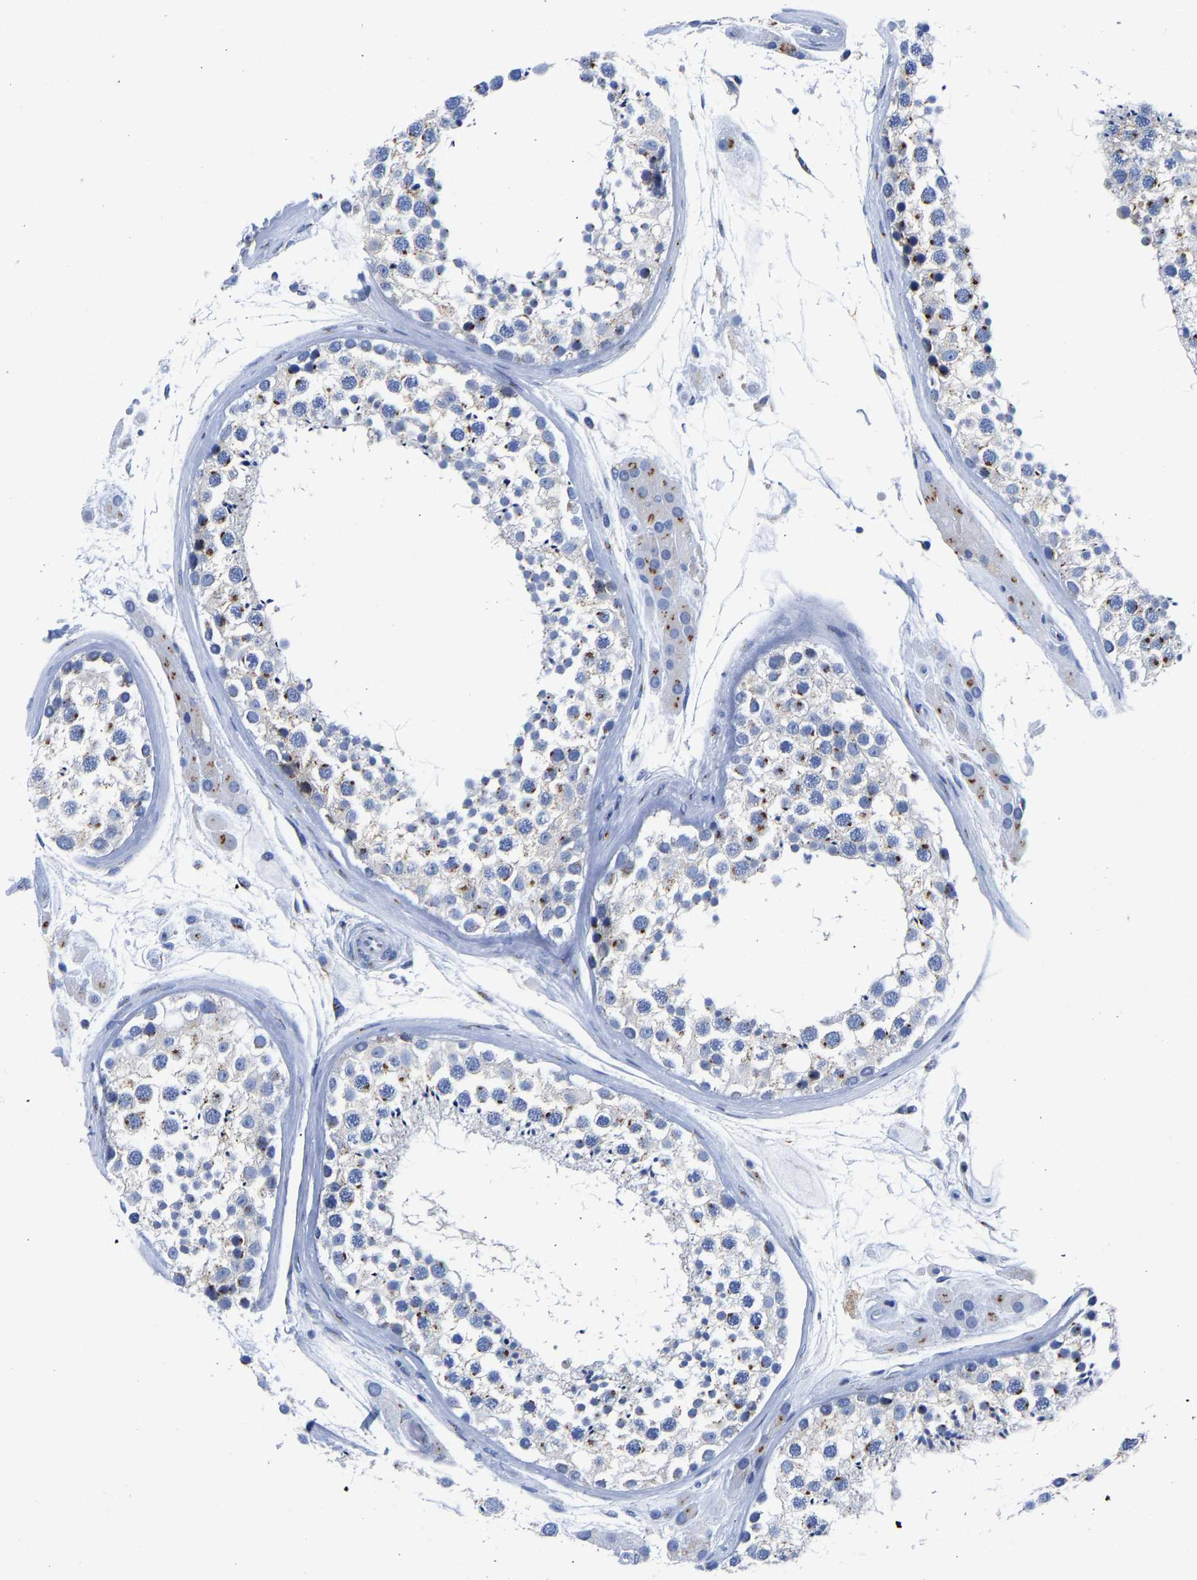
{"staining": {"intensity": "moderate", "quantity": "25%-75%", "location": "cytoplasmic/membranous"}, "tissue": "testis", "cell_type": "Cells in seminiferous ducts", "image_type": "normal", "snomed": [{"axis": "morphology", "description": "Normal tissue, NOS"}, {"axis": "topography", "description": "Testis"}], "caption": "IHC of benign testis shows medium levels of moderate cytoplasmic/membranous expression in approximately 25%-75% of cells in seminiferous ducts. The staining is performed using DAB (3,3'-diaminobenzidine) brown chromogen to label protein expression. The nuclei are counter-stained blue using hematoxylin.", "gene": "TMEM87A", "patient": {"sex": "male", "age": 46}}